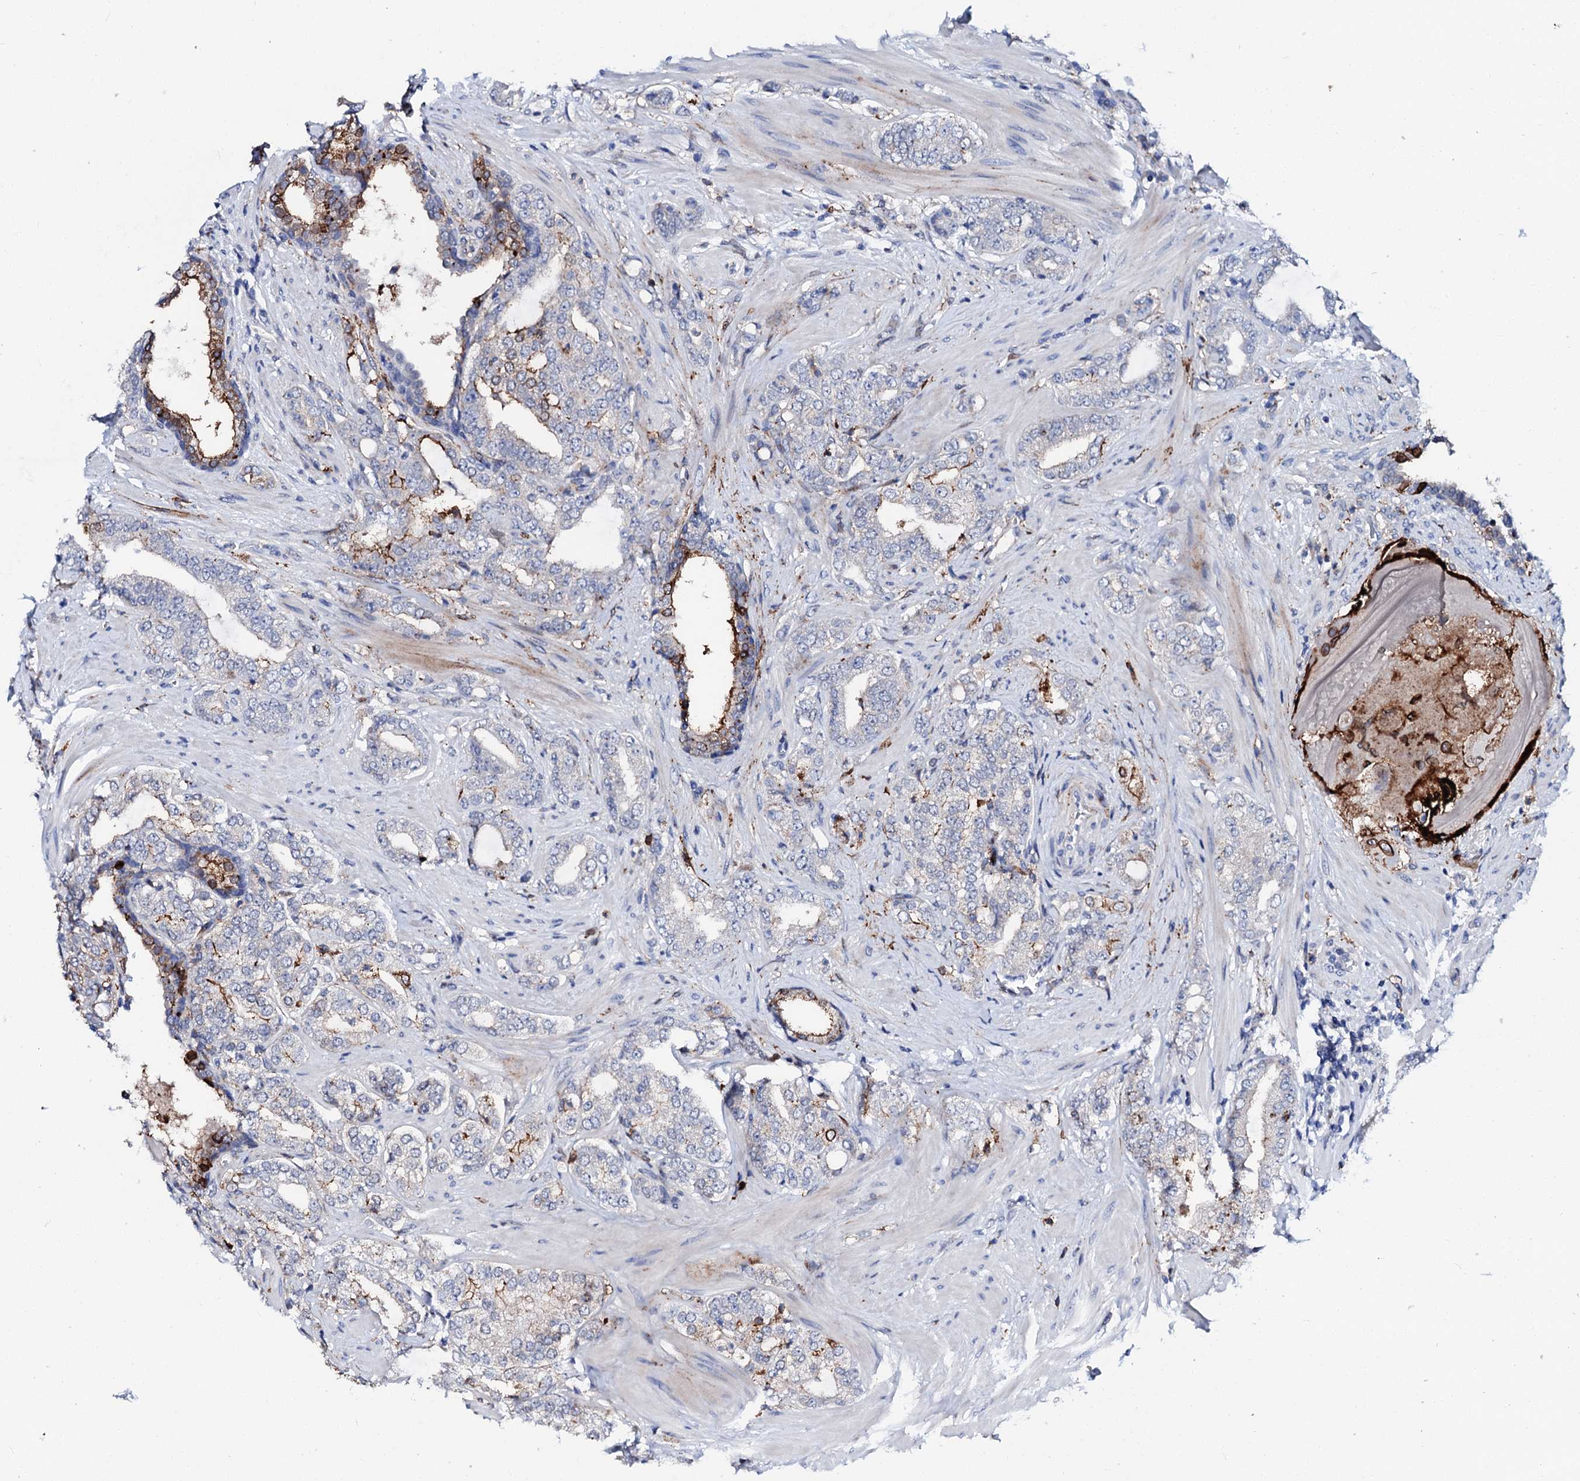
{"staining": {"intensity": "moderate", "quantity": "<25%", "location": "cytoplasmic/membranous"}, "tissue": "prostate cancer", "cell_type": "Tumor cells", "image_type": "cancer", "snomed": [{"axis": "morphology", "description": "Adenocarcinoma, High grade"}, {"axis": "topography", "description": "Prostate"}], "caption": "Immunohistochemical staining of prostate high-grade adenocarcinoma reveals low levels of moderate cytoplasmic/membranous protein staining in approximately <25% of tumor cells.", "gene": "MED13L", "patient": {"sex": "male", "age": 64}}